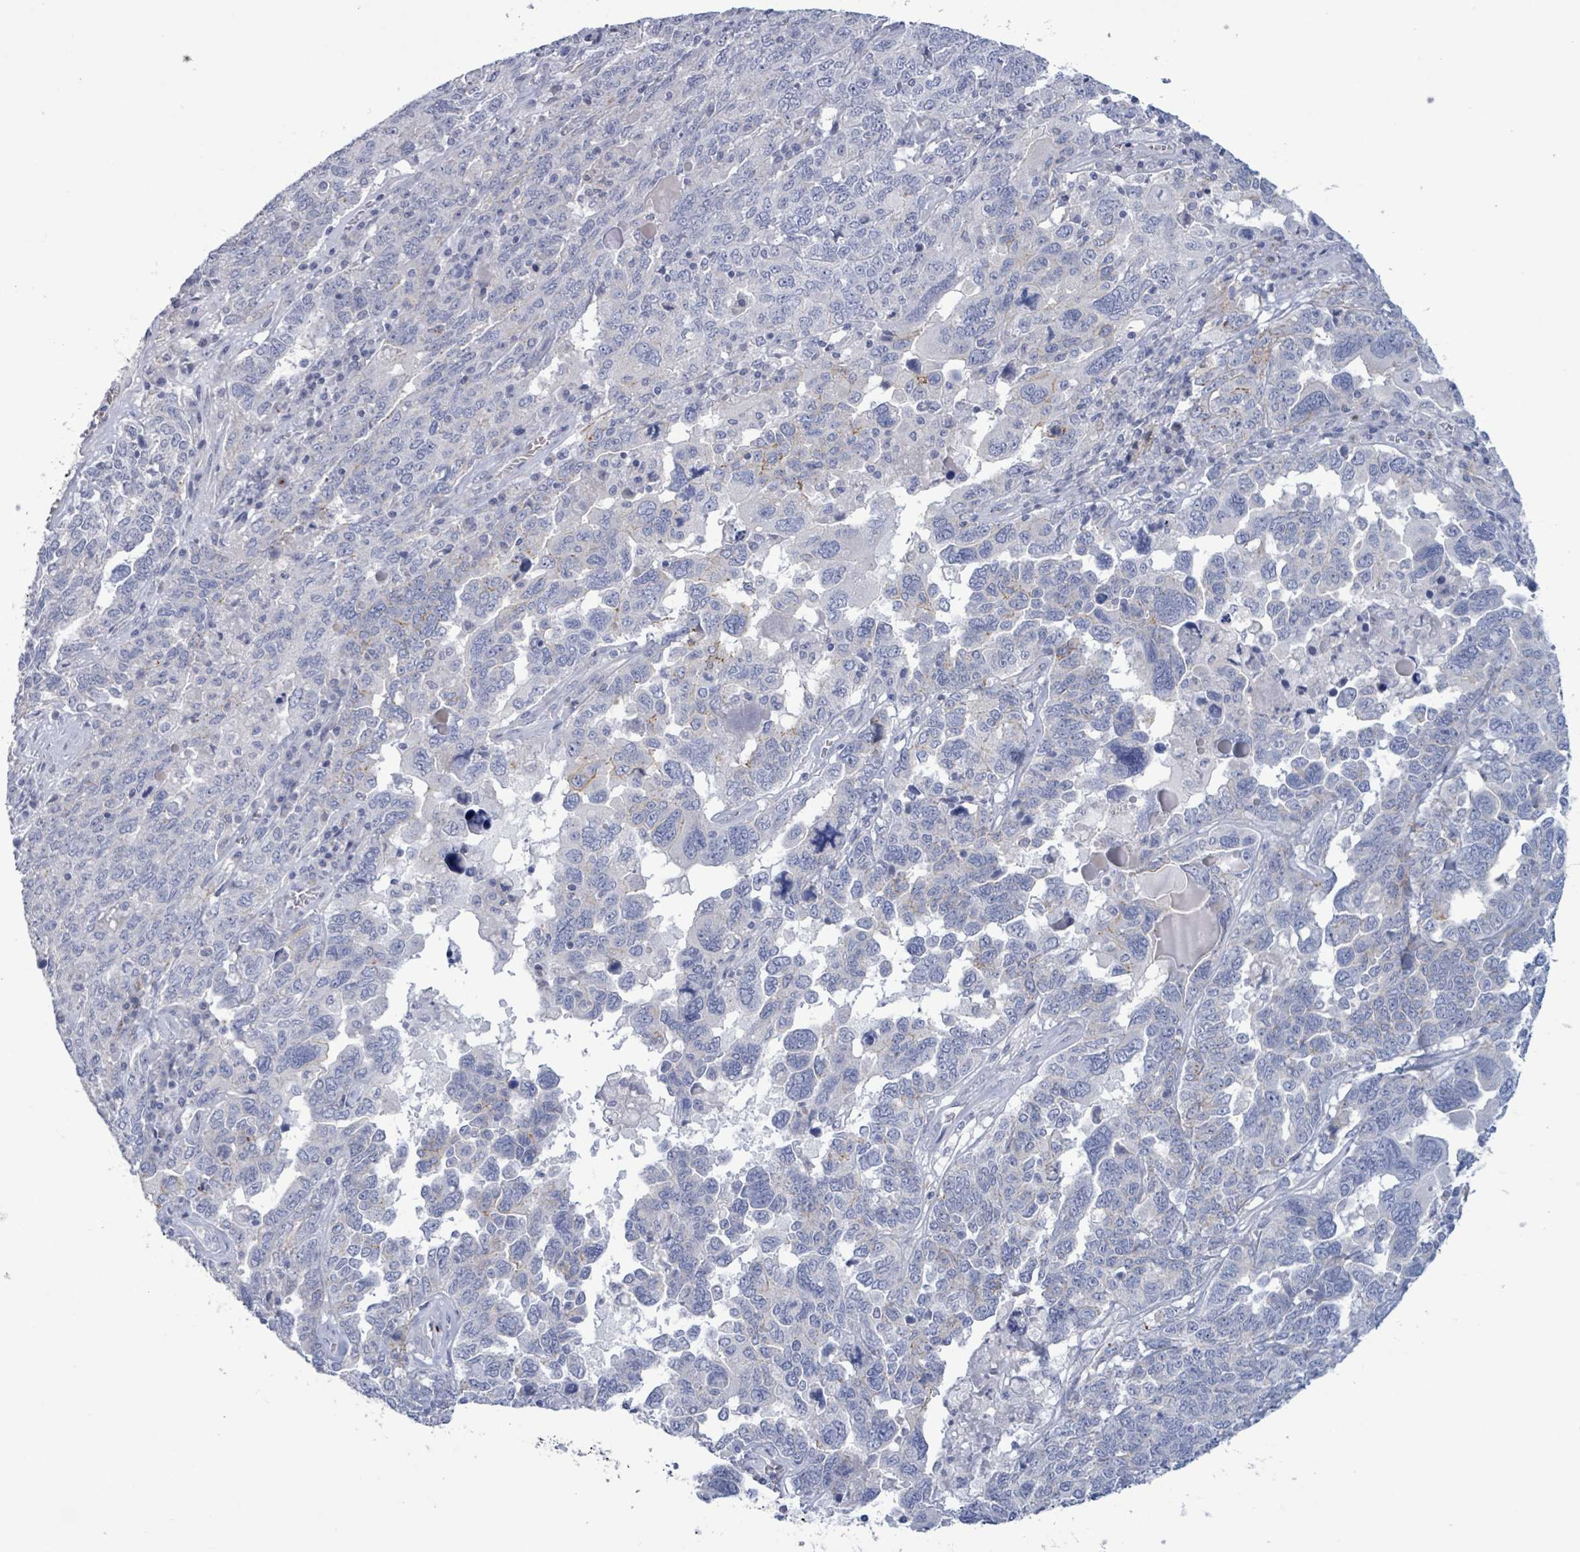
{"staining": {"intensity": "negative", "quantity": "none", "location": "none"}, "tissue": "ovarian cancer", "cell_type": "Tumor cells", "image_type": "cancer", "snomed": [{"axis": "morphology", "description": "Carcinoma, endometroid"}, {"axis": "topography", "description": "Ovary"}], "caption": "Ovarian endometroid carcinoma was stained to show a protein in brown. There is no significant expression in tumor cells.", "gene": "PKLR", "patient": {"sex": "female", "age": 62}}